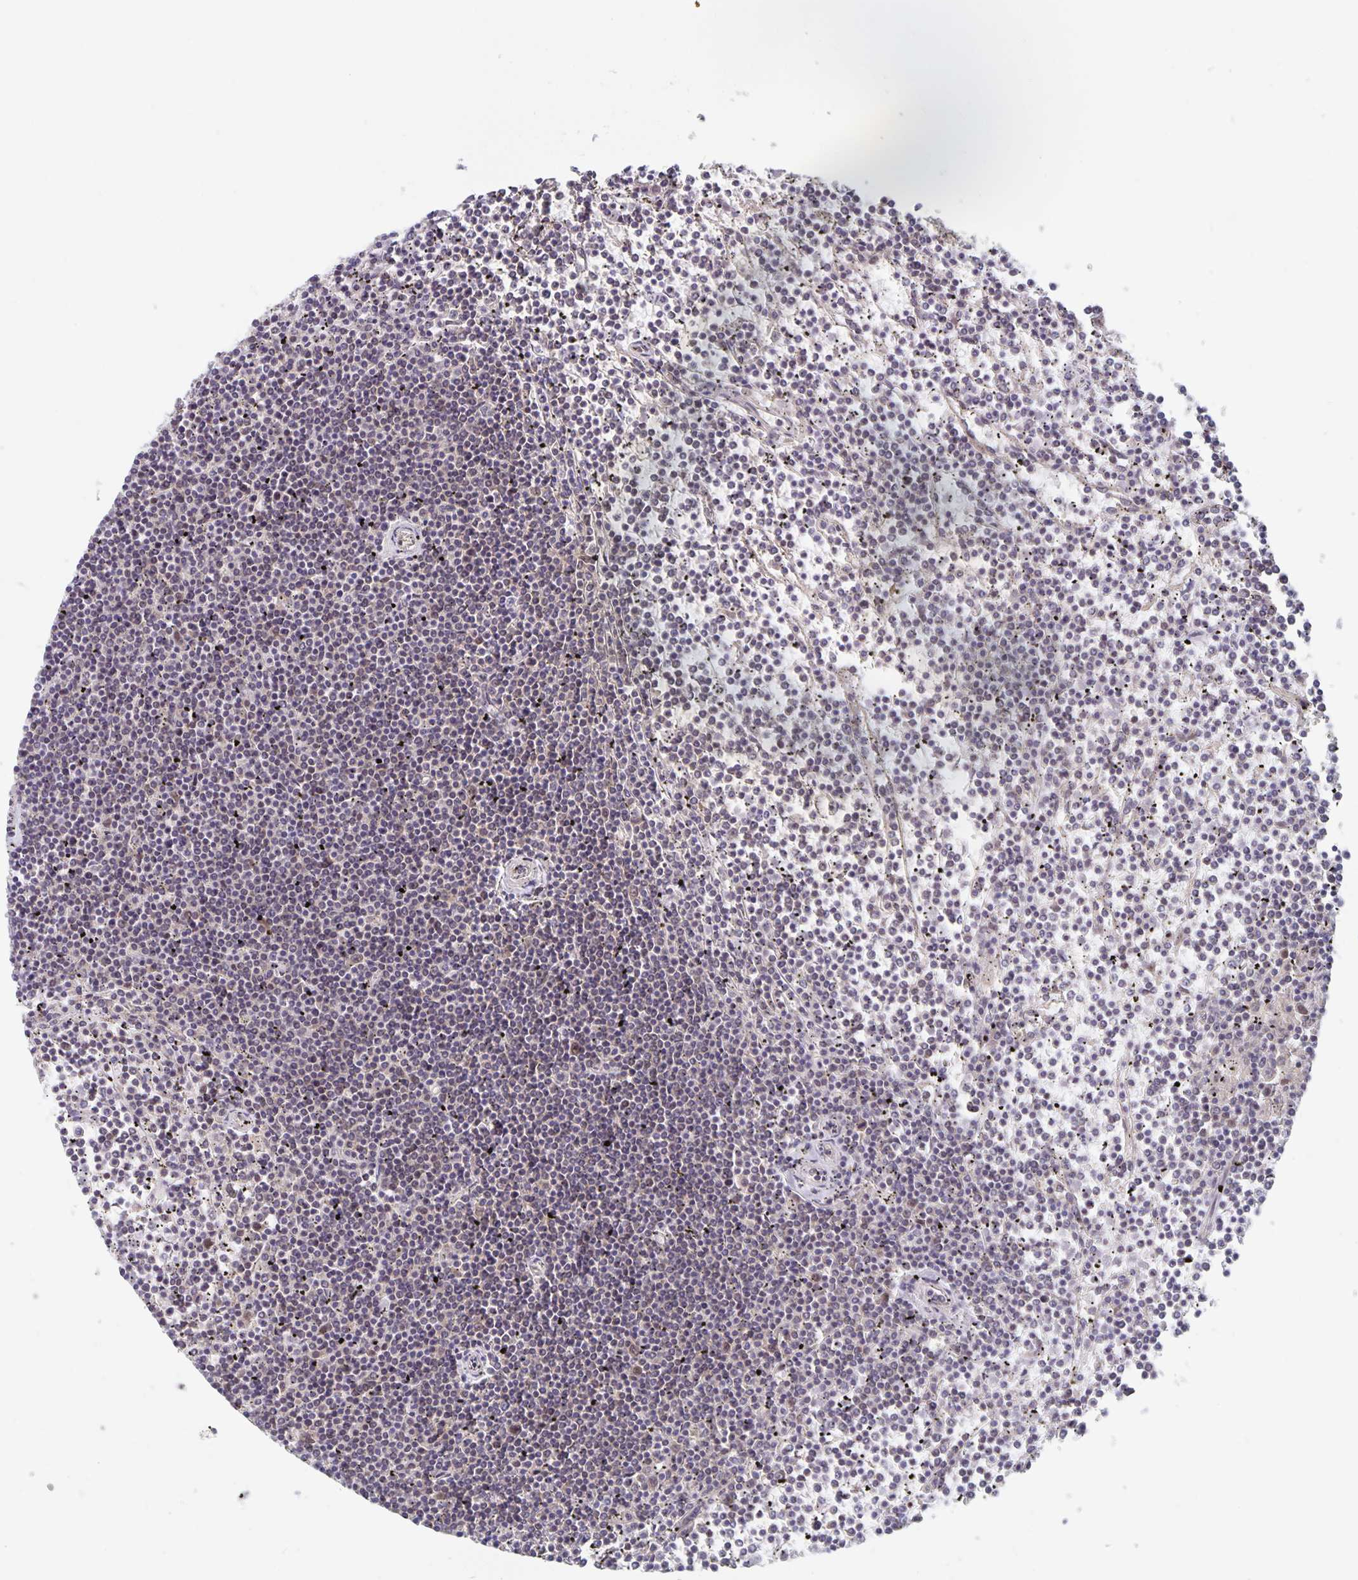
{"staining": {"intensity": "negative", "quantity": "none", "location": "none"}, "tissue": "lymphoma", "cell_type": "Tumor cells", "image_type": "cancer", "snomed": [{"axis": "morphology", "description": "Malignant lymphoma, non-Hodgkin's type, Low grade"}, {"axis": "topography", "description": "Spleen"}], "caption": "Tumor cells are negative for protein expression in human lymphoma. (DAB IHC visualized using brightfield microscopy, high magnification).", "gene": "BAG6", "patient": {"sex": "female", "age": 19}}